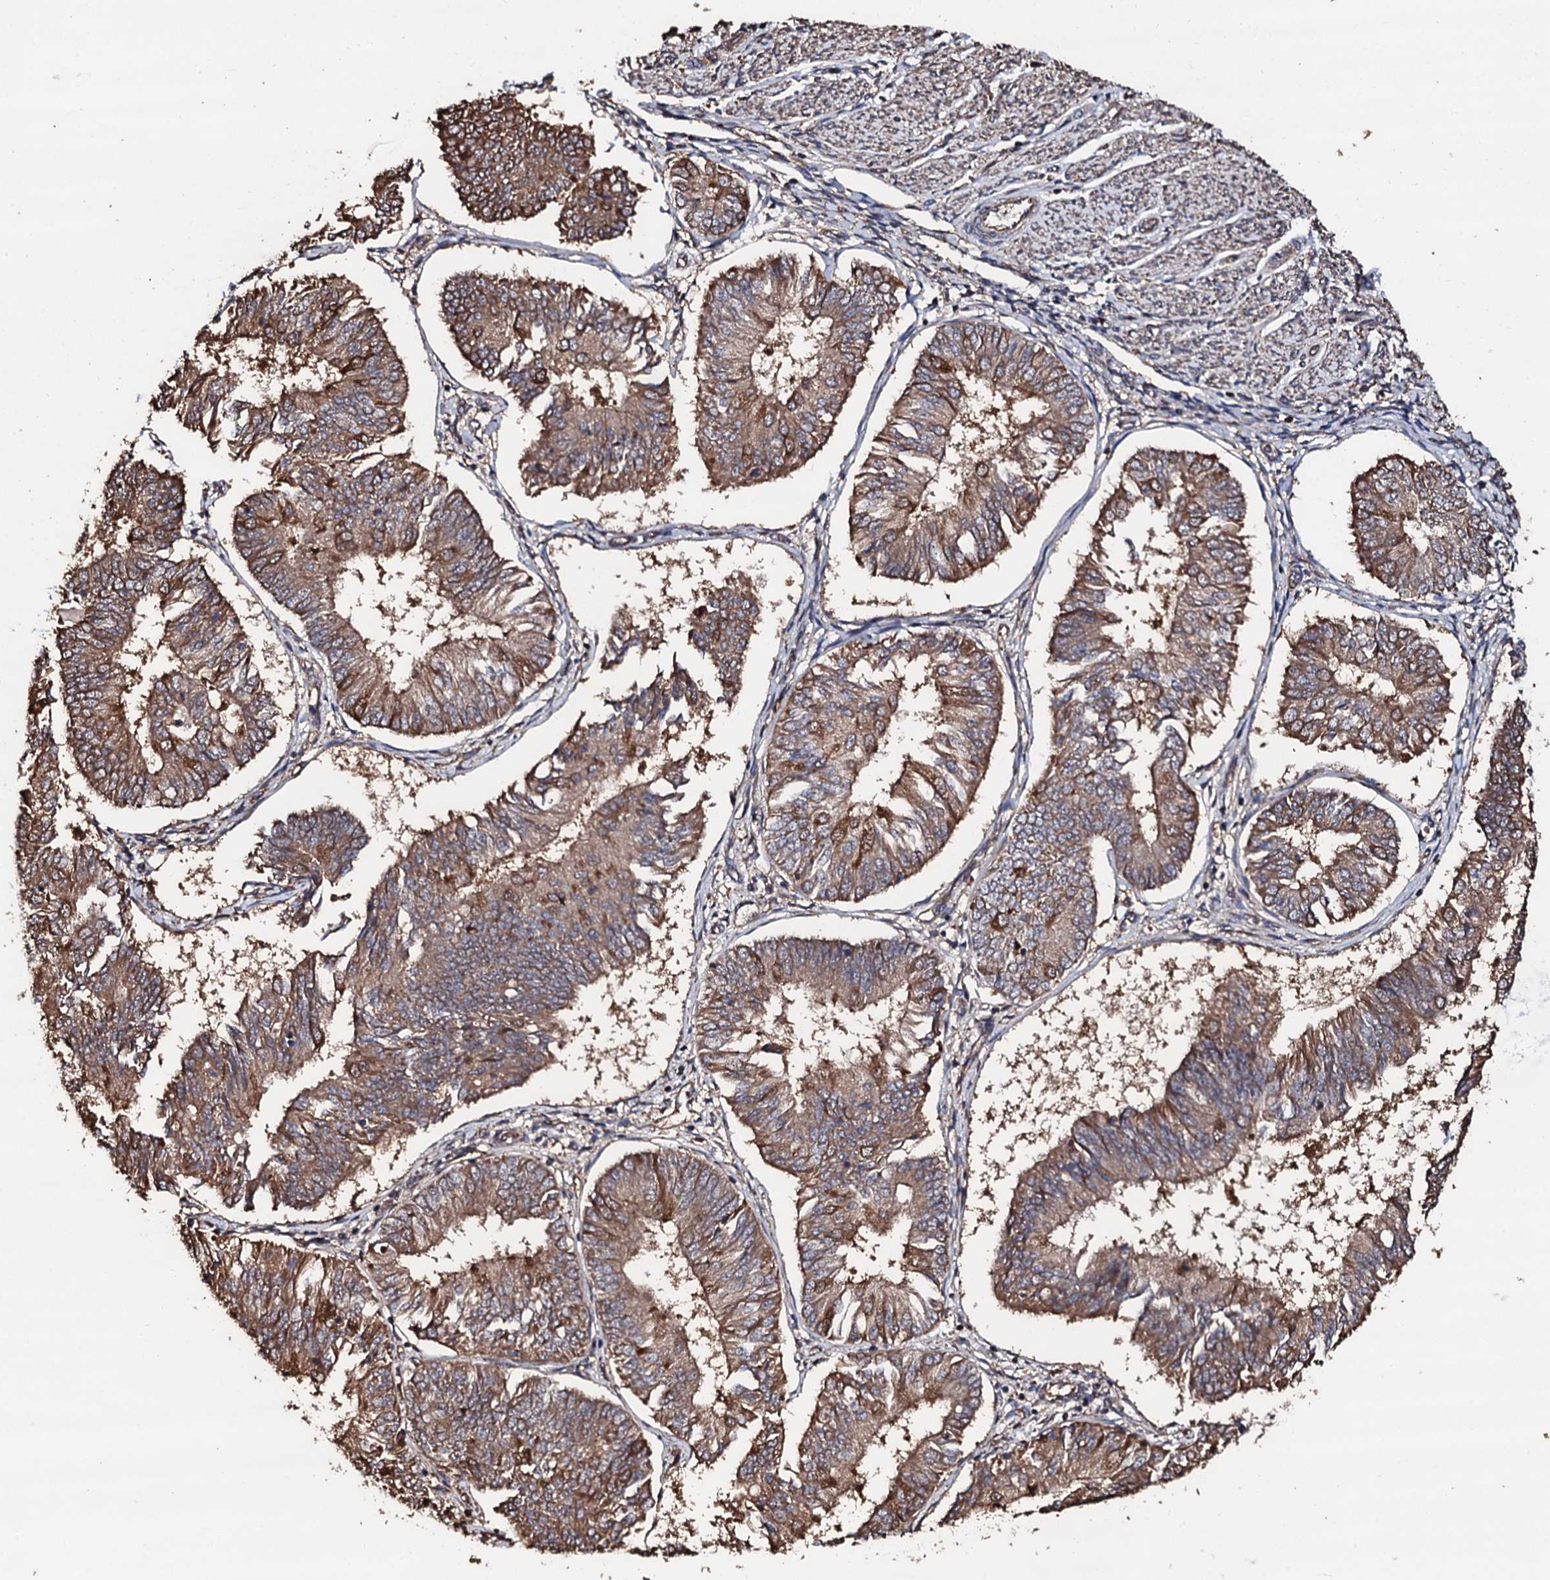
{"staining": {"intensity": "moderate", "quantity": ">75%", "location": "cytoplasmic/membranous"}, "tissue": "endometrial cancer", "cell_type": "Tumor cells", "image_type": "cancer", "snomed": [{"axis": "morphology", "description": "Adenocarcinoma, NOS"}, {"axis": "topography", "description": "Endometrium"}], "caption": "Protein analysis of endometrial cancer tissue reveals moderate cytoplasmic/membranous positivity in approximately >75% of tumor cells.", "gene": "CKAP5", "patient": {"sex": "female", "age": 58}}